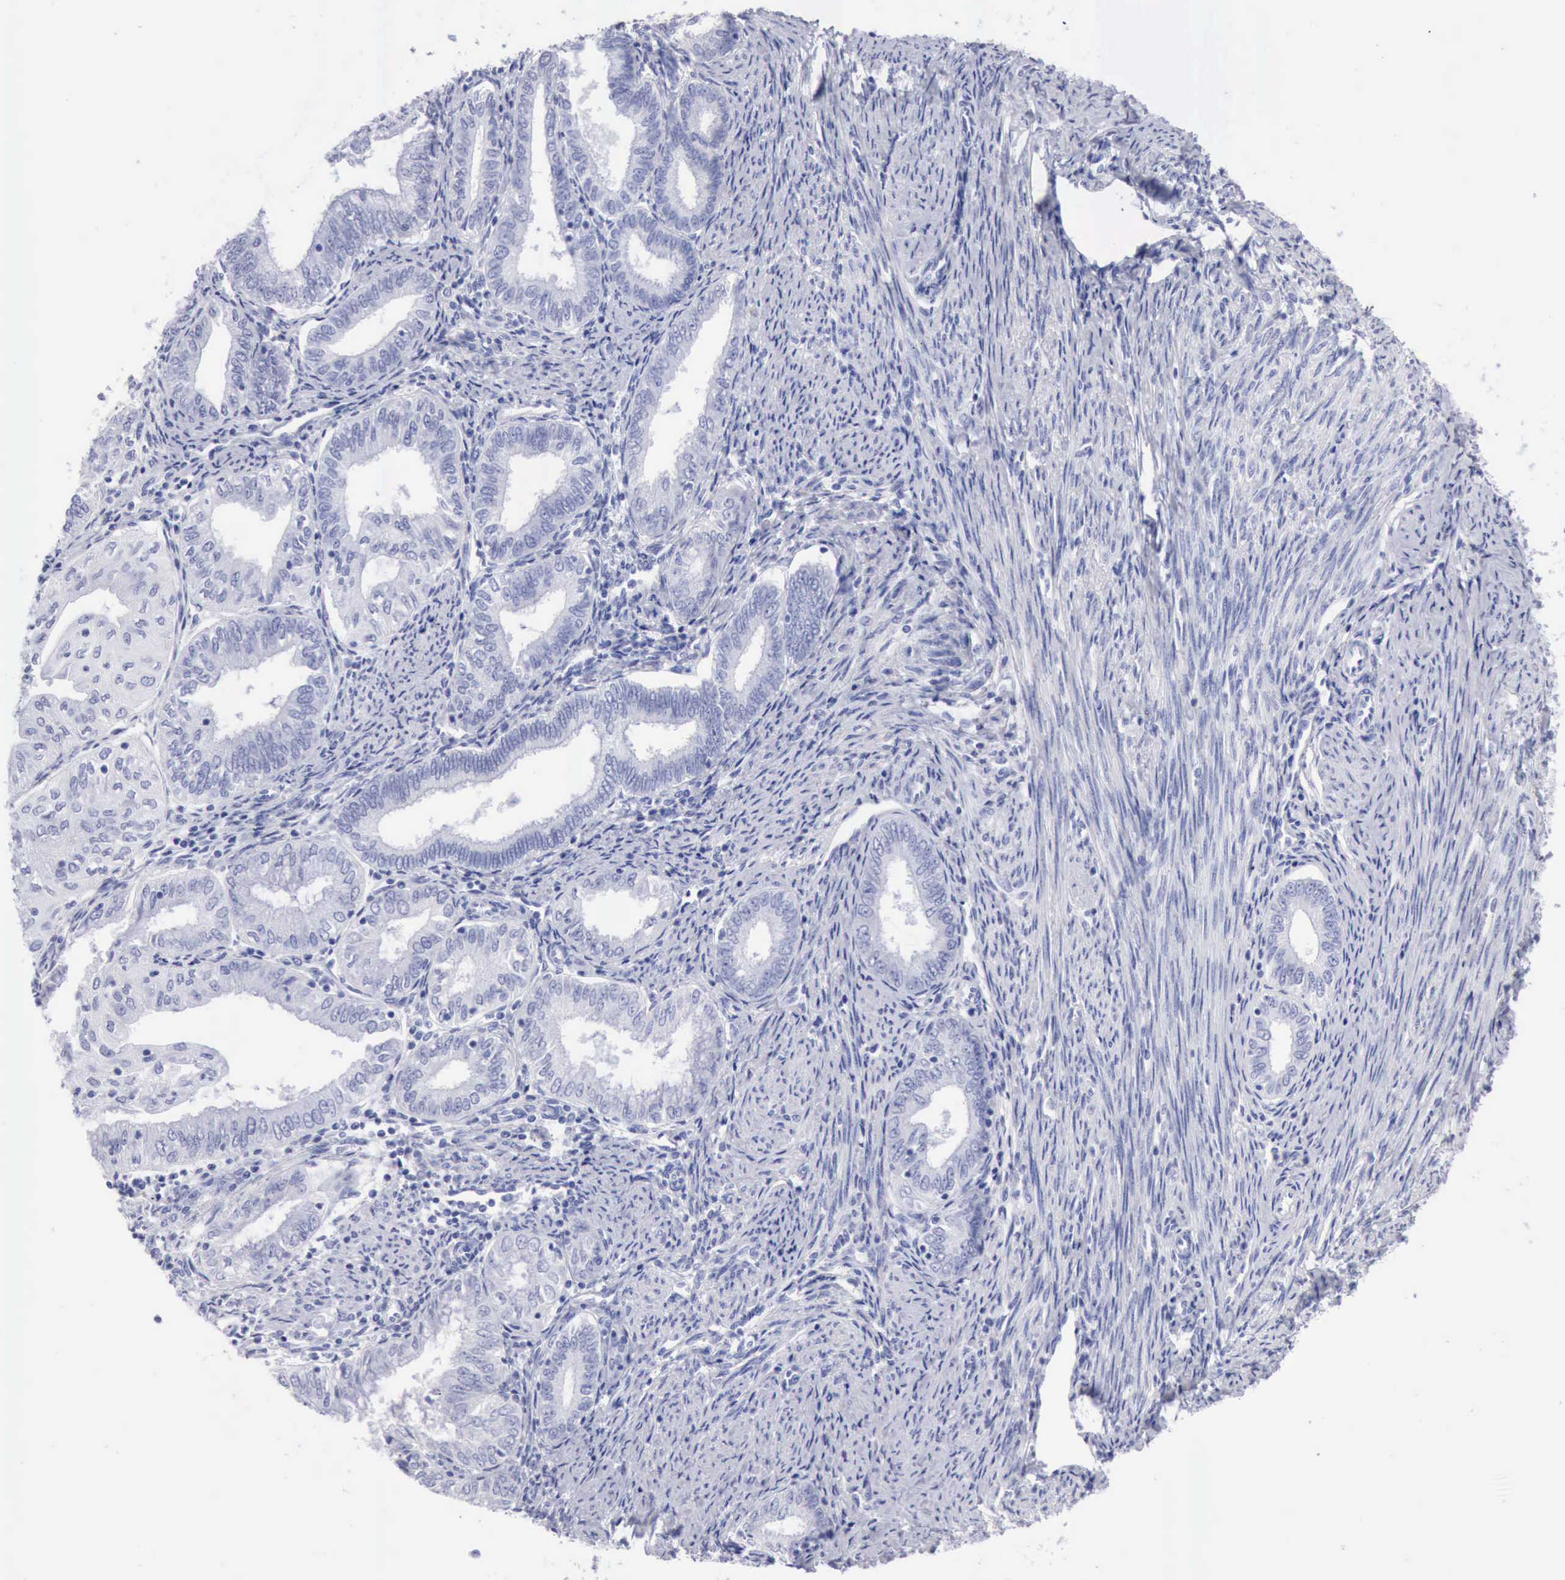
{"staining": {"intensity": "negative", "quantity": "none", "location": "none"}, "tissue": "endometrial cancer", "cell_type": "Tumor cells", "image_type": "cancer", "snomed": [{"axis": "morphology", "description": "Adenocarcinoma, NOS"}, {"axis": "topography", "description": "Endometrium"}], "caption": "Immunohistochemistry (IHC) of human endometrial adenocarcinoma displays no expression in tumor cells.", "gene": "CYP19A1", "patient": {"sex": "female", "age": 55}}